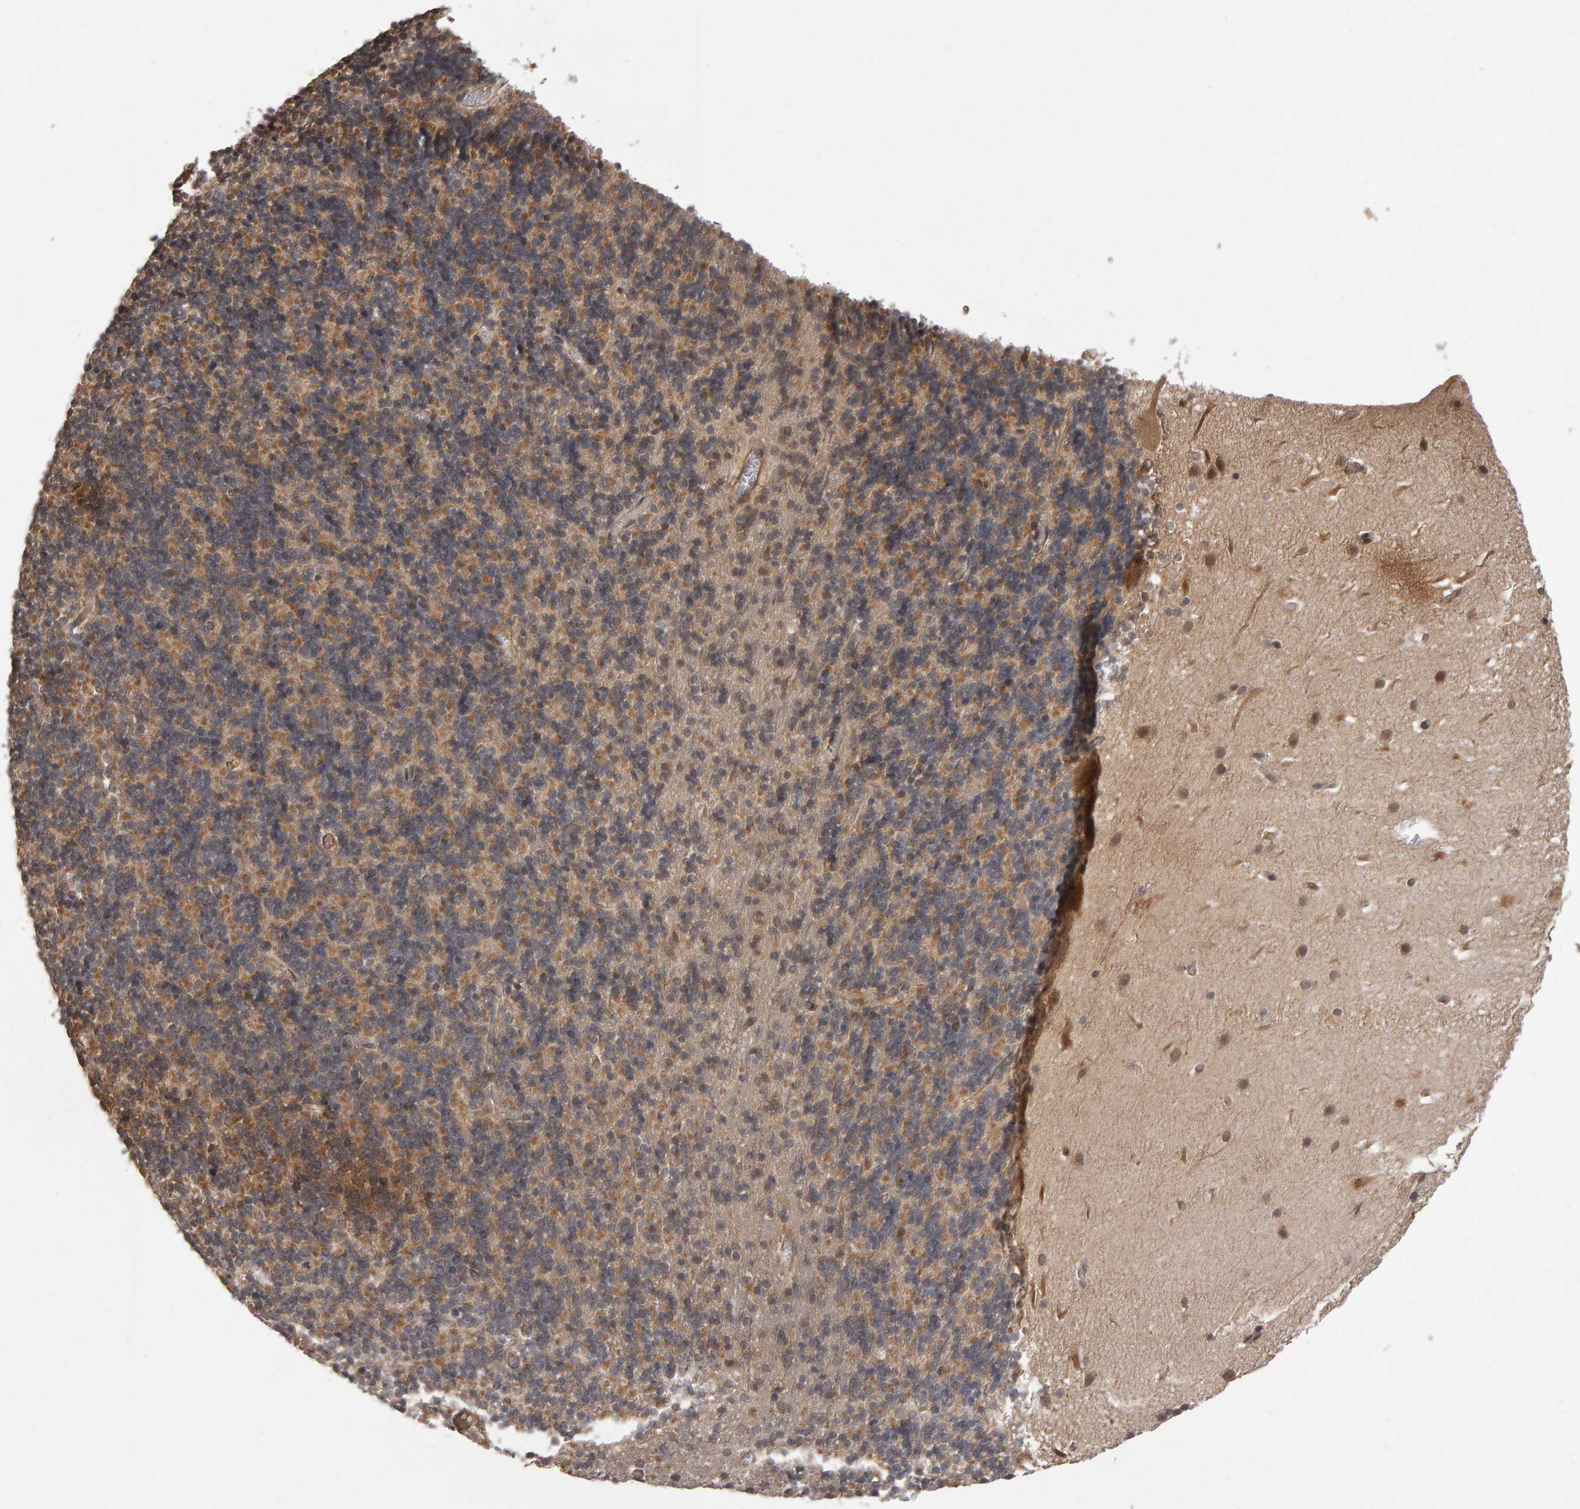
{"staining": {"intensity": "moderate", "quantity": ">75%", "location": "cytoplasmic/membranous"}, "tissue": "cerebellum", "cell_type": "Cells in granular layer", "image_type": "normal", "snomed": [{"axis": "morphology", "description": "Normal tissue, NOS"}, {"axis": "topography", "description": "Cerebellum"}], "caption": "Immunohistochemical staining of benign human cerebellum displays moderate cytoplasmic/membranous protein expression in about >75% of cells in granular layer. Using DAB (brown) and hematoxylin (blue) stains, captured at high magnification using brightfield microscopy.", "gene": "SCRIB", "patient": {"sex": "male", "age": 45}}